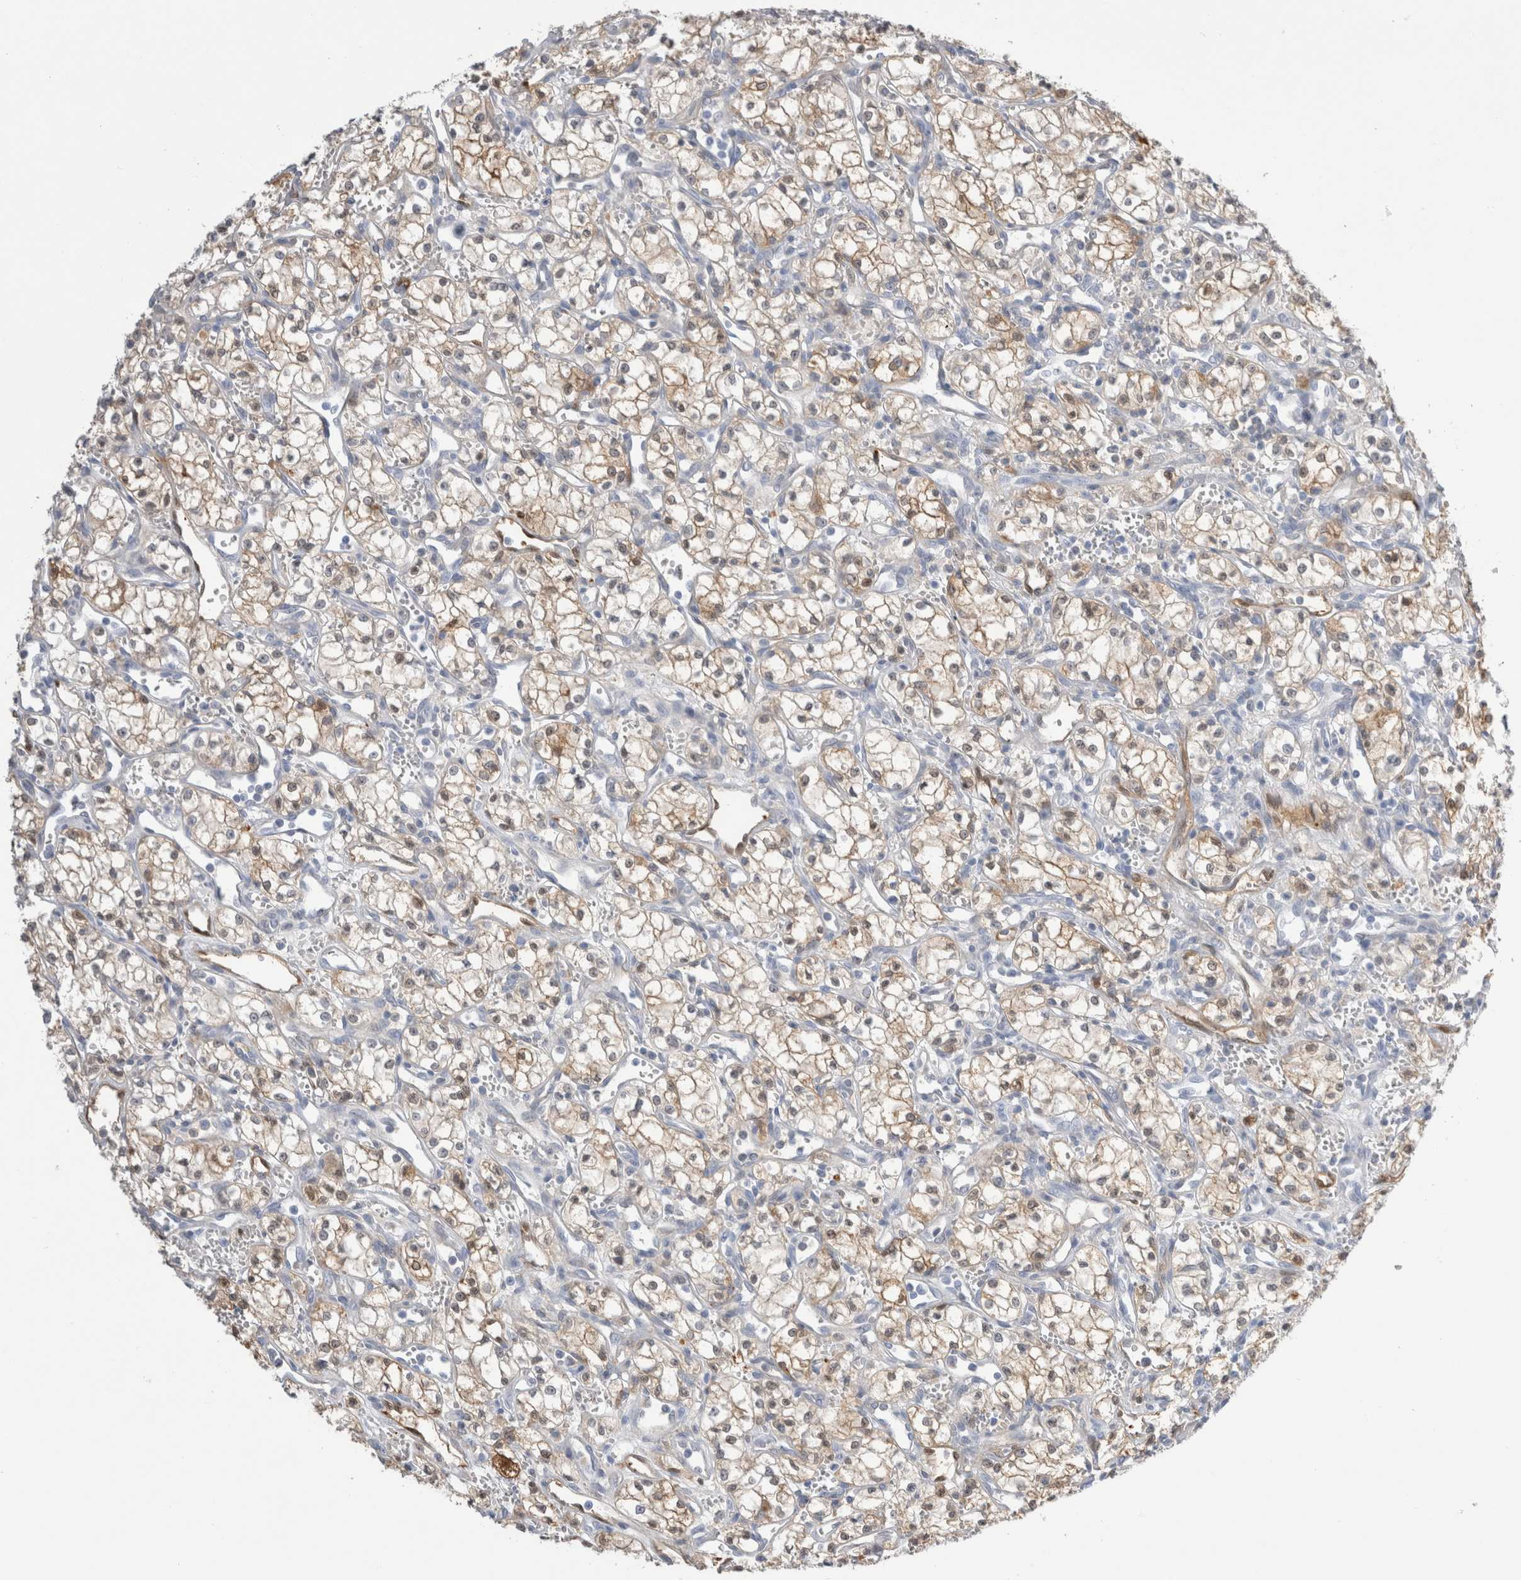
{"staining": {"intensity": "moderate", "quantity": "<25%", "location": "cytoplasmic/membranous,nuclear"}, "tissue": "renal cancer", "cell_type": "Tumor cells", "image_type": "cancer", "snomed": [{"axis": "morphology", "description": "Adenocarcinoma, NOS"}, {"axis": "topography", "description": "Kidney"}], "caption": "The immunohistochemical stain shows moderate cytoplasmic/membranous and nuclear staining in tumor cells of renal cancer tissue.", "gene": "NAPEPLD", "patient": {"sex": "male", "age": 59}}